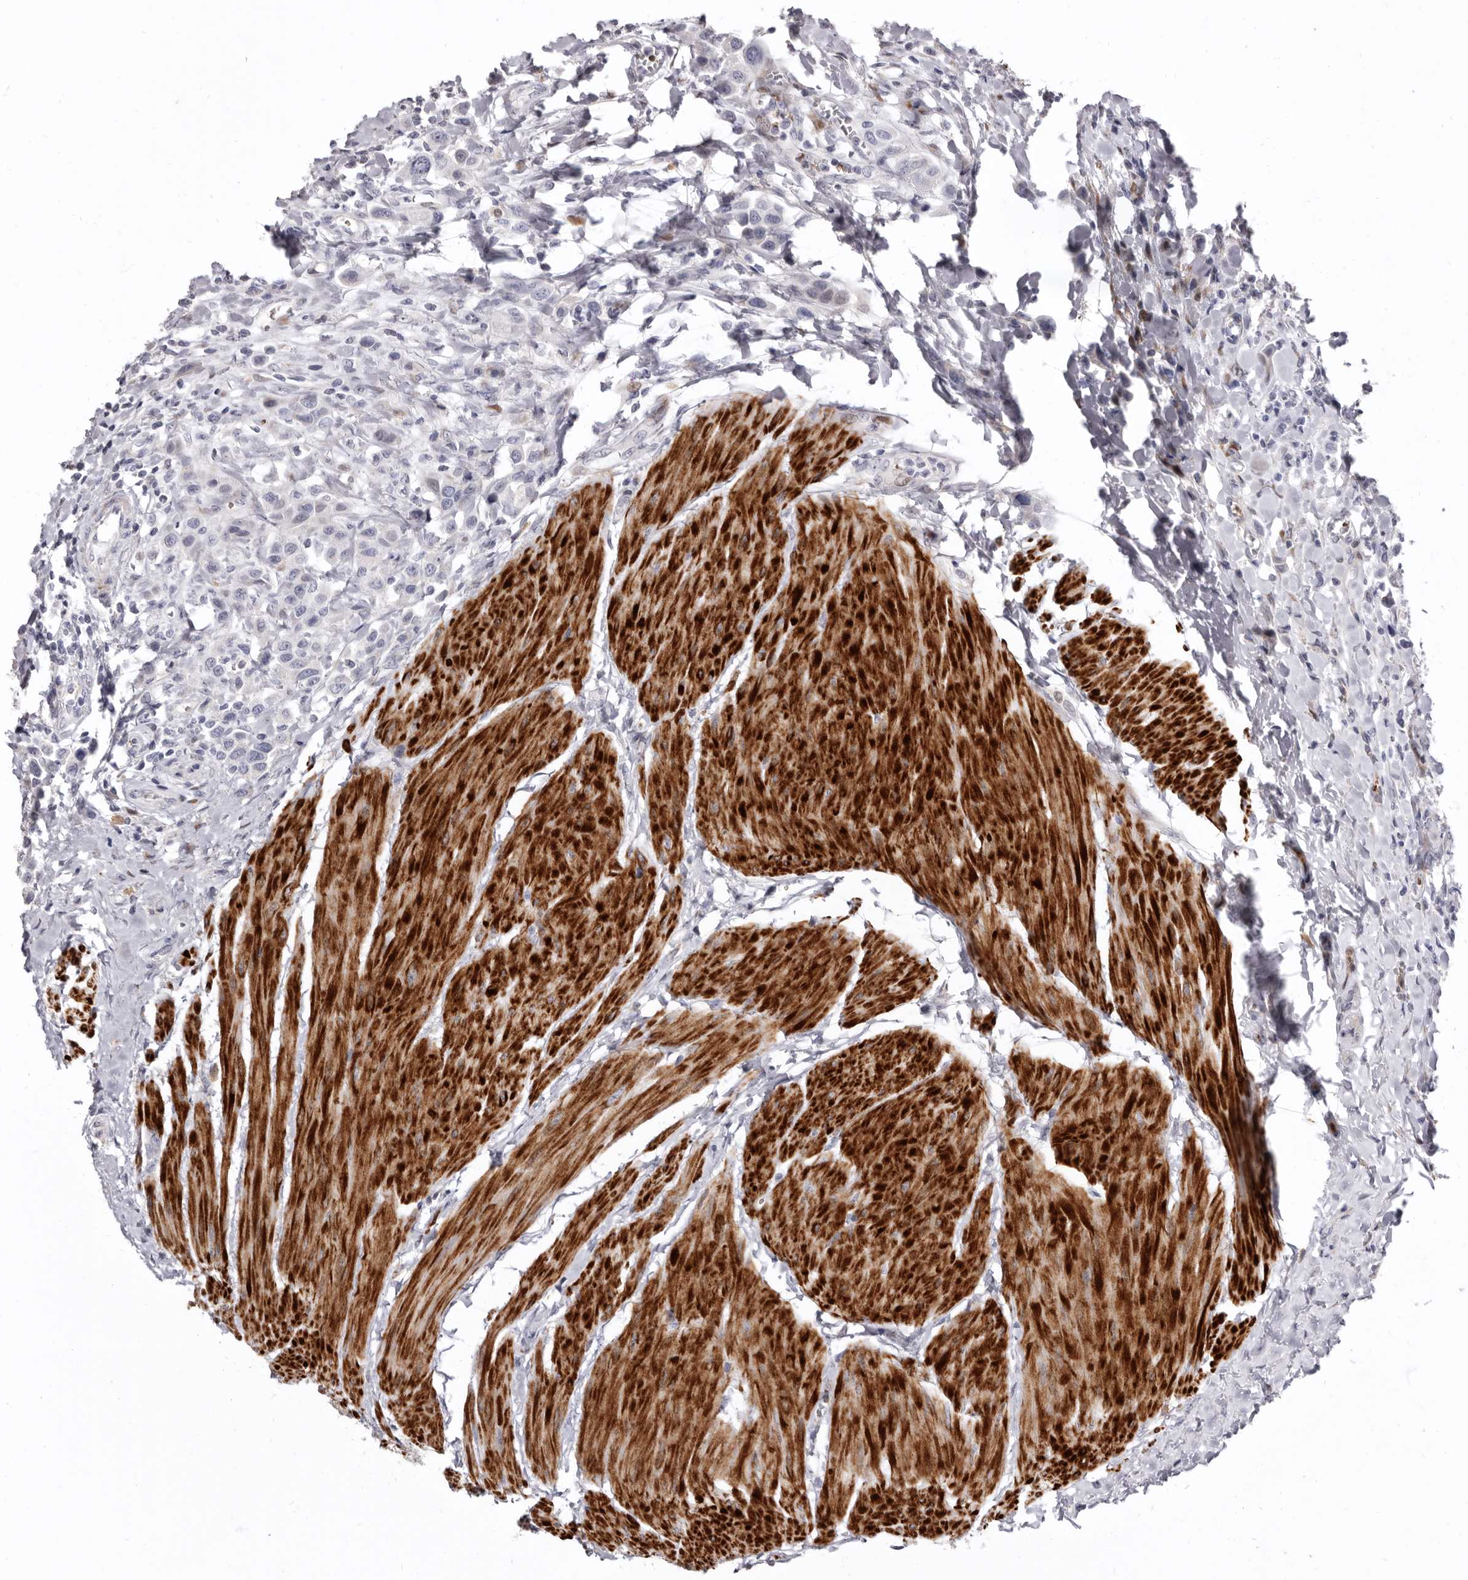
{"staining": {"intensity": "negative", "quantity": "none", "location": "none"}, "tissue": "urothelial cancer", "cell_type": "Tumor cells", "image_type": "cancer", "snomed": [{"axis": "morphology", "description": "Urothelial carcinoma, High grade"}, {"axis": "topography", "description": "Urinary bladder"}], "caption": "A photomicrograph of urothelial cancer stained for a protein reveals no brown staining in tumor cells. Nuclei are stained in blue.", "gene": "AIDA", "patient": {"sex": "male", "age": 50}}